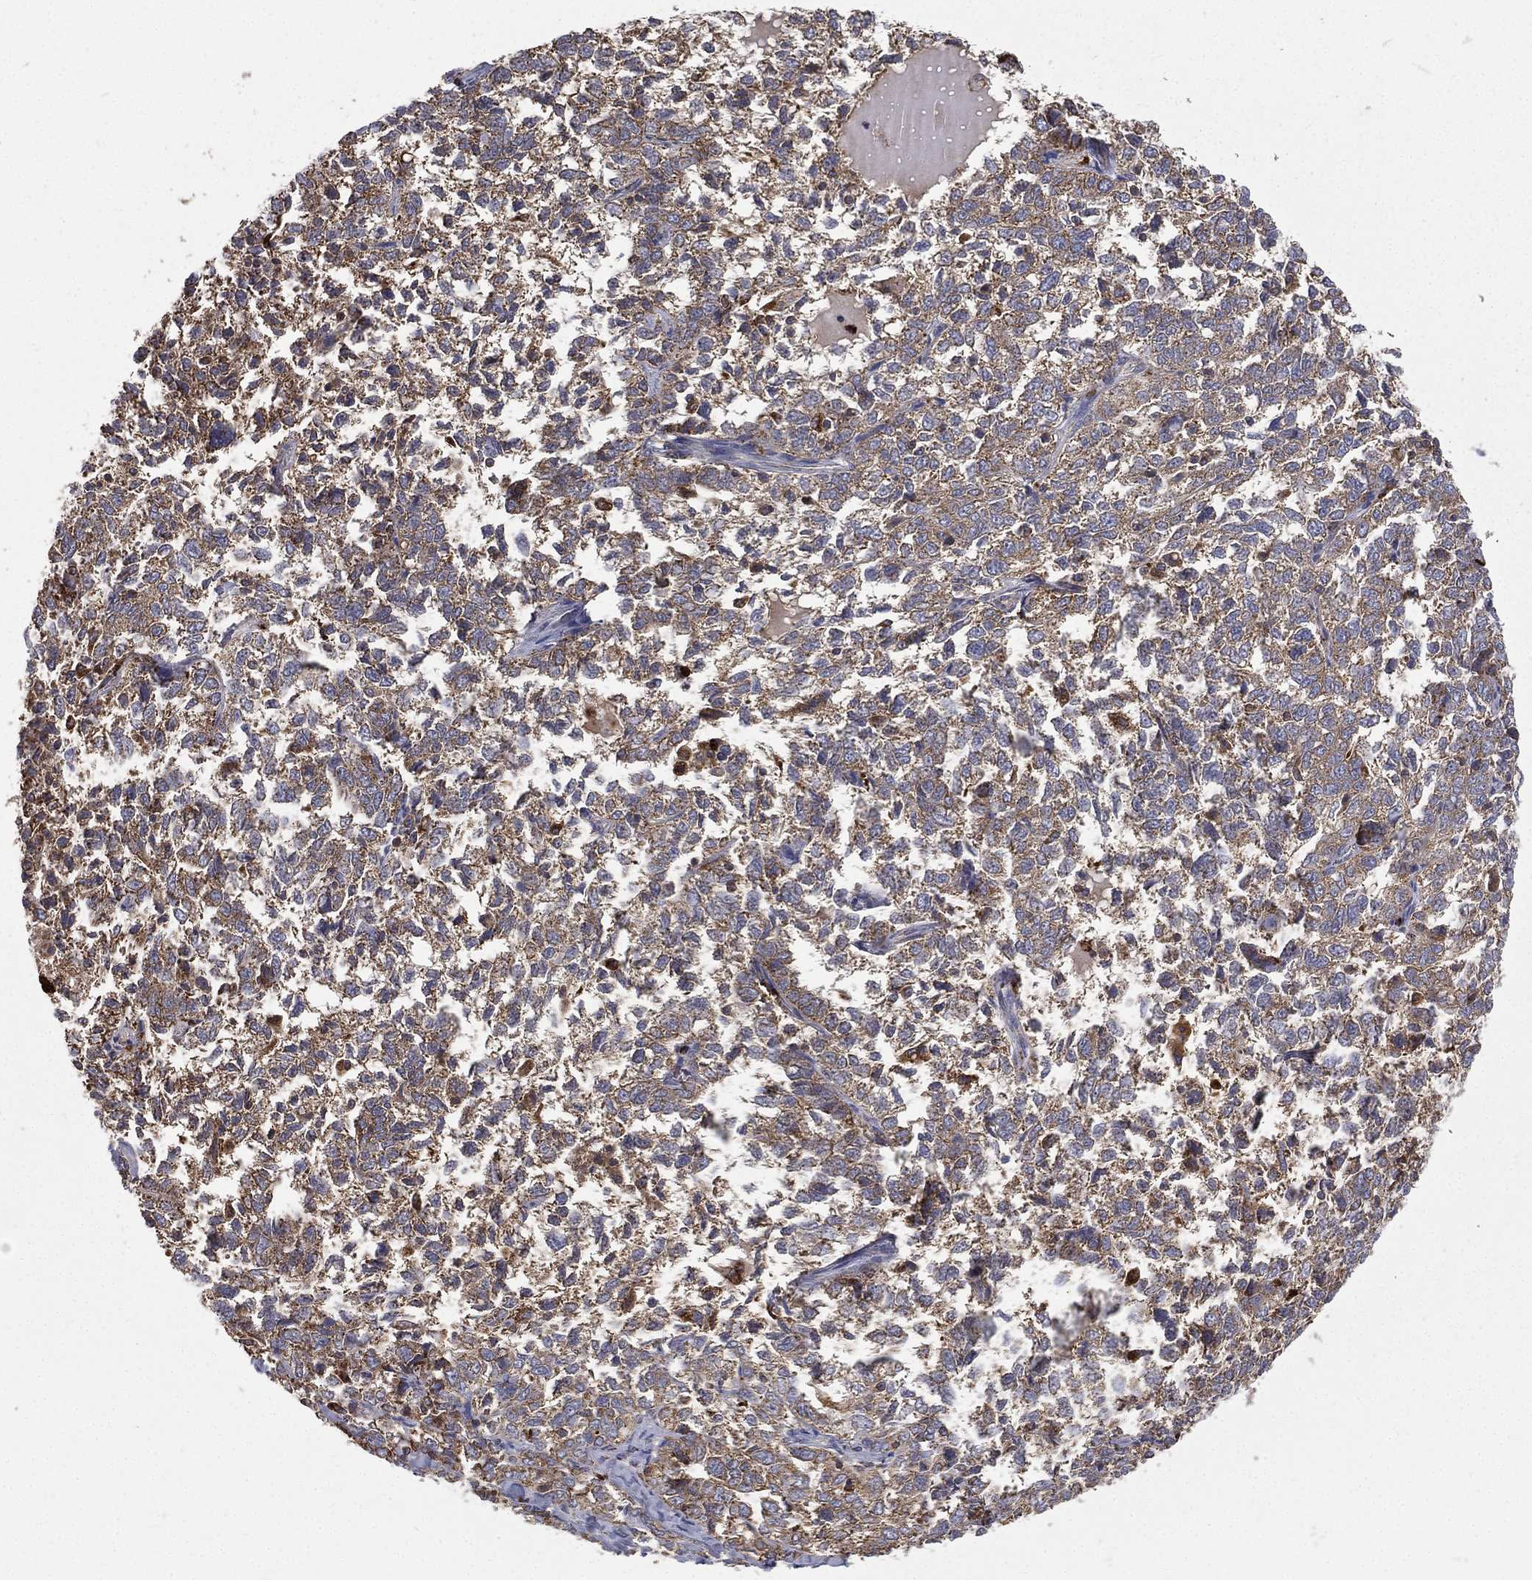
{"staining": {"intensity": "moderate", "quantity": ">75%", "location": "cytoplasmic/membranous"}, "tissue": "ovarian cancer", "cell_type": "Tumor cells", "image_type": "cancer", "snomed": [{"axis": "morphology", "description": "Cystadenocarcinoma, serous, NOS"}, {"axis": "topography", "description": "Ovary"}], "caption": "Ovarian cancer stained with immunohistochemistry (IHC) displays moderate cytoplasmic/membranous expression in approximately >75% of tumor cells.", "gene": "RIN3", "patient": {"sex": "female", "age": 71}}